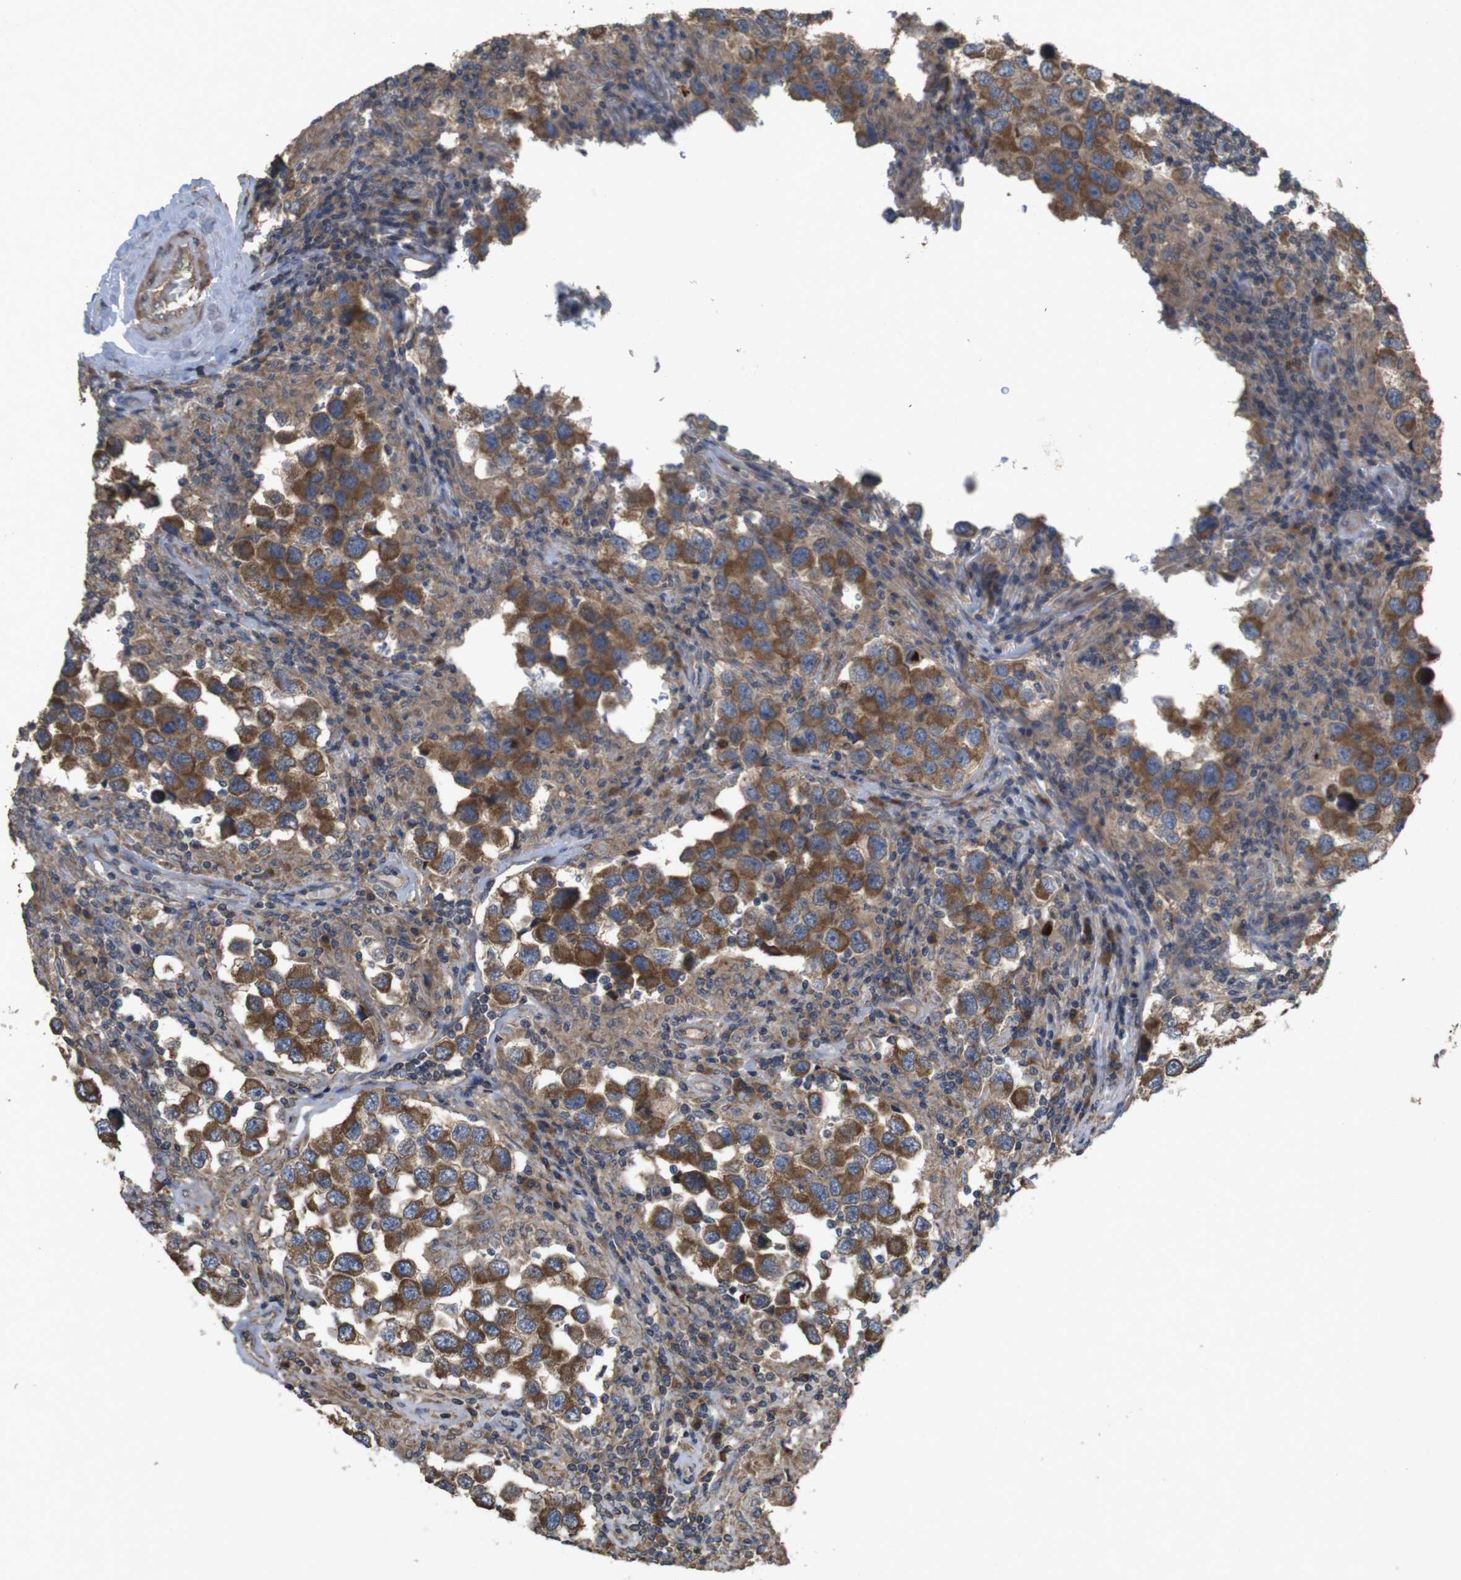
{"staining": {"intensity": "strong", "quantity": "25%-75%", "location": "cytoplasmic/membranous"}, "tissue": "testis cancer", "cell_type": "Tumor cells", "image_type": "cancer", "snomed": [{"axis": "morphology", "description": "Carcinoma, Embryonal, NOS"}, {"axis": "topography", "description": "Testis"}], "caption": "Protein expression by IHC exhibits strong cytoplasmic/membranous staining in approximately 25%-75% of tumor cells in testis cancer (embryonal carcinoma).", "gene": "KCNS3", "patient": {"sex": "male", "age": 21}}